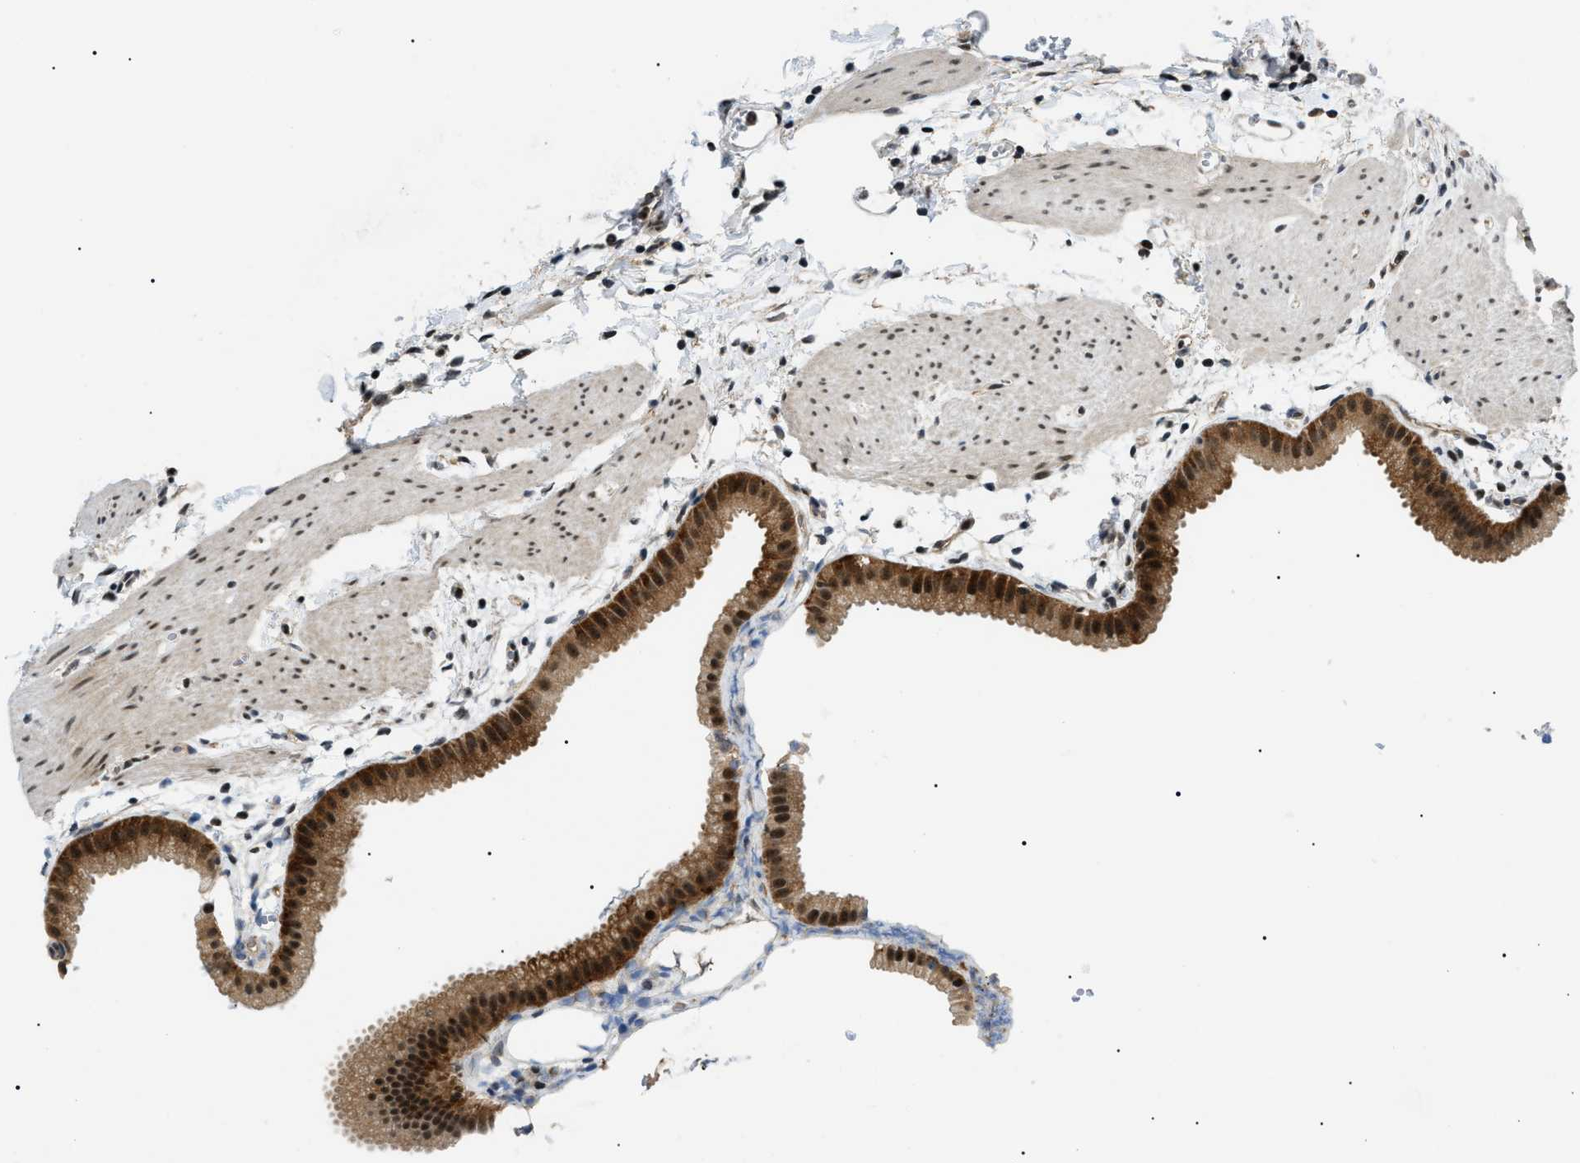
{"staining": {"intensity": "strong", "quantity": ">75%", "location": "cytoplasmic/membranous,nuclear"}, "tissue": "gallbladder", "cell_type": "Glandular cells", "image_type": "normal", "snomed": [{"axis": "morphology", "description": "Normal tissue, NOS"}, {"axis": "topography", "description": "Gallbladder"}], "caption": "Glandular cells exhibit high levels of strong cytoplasmic/membranous,nuclear positivity in about >75% of cells in normal human gallbladder.", "gene": "RBM15", "patient": {"sex": "female", "age": 64}}